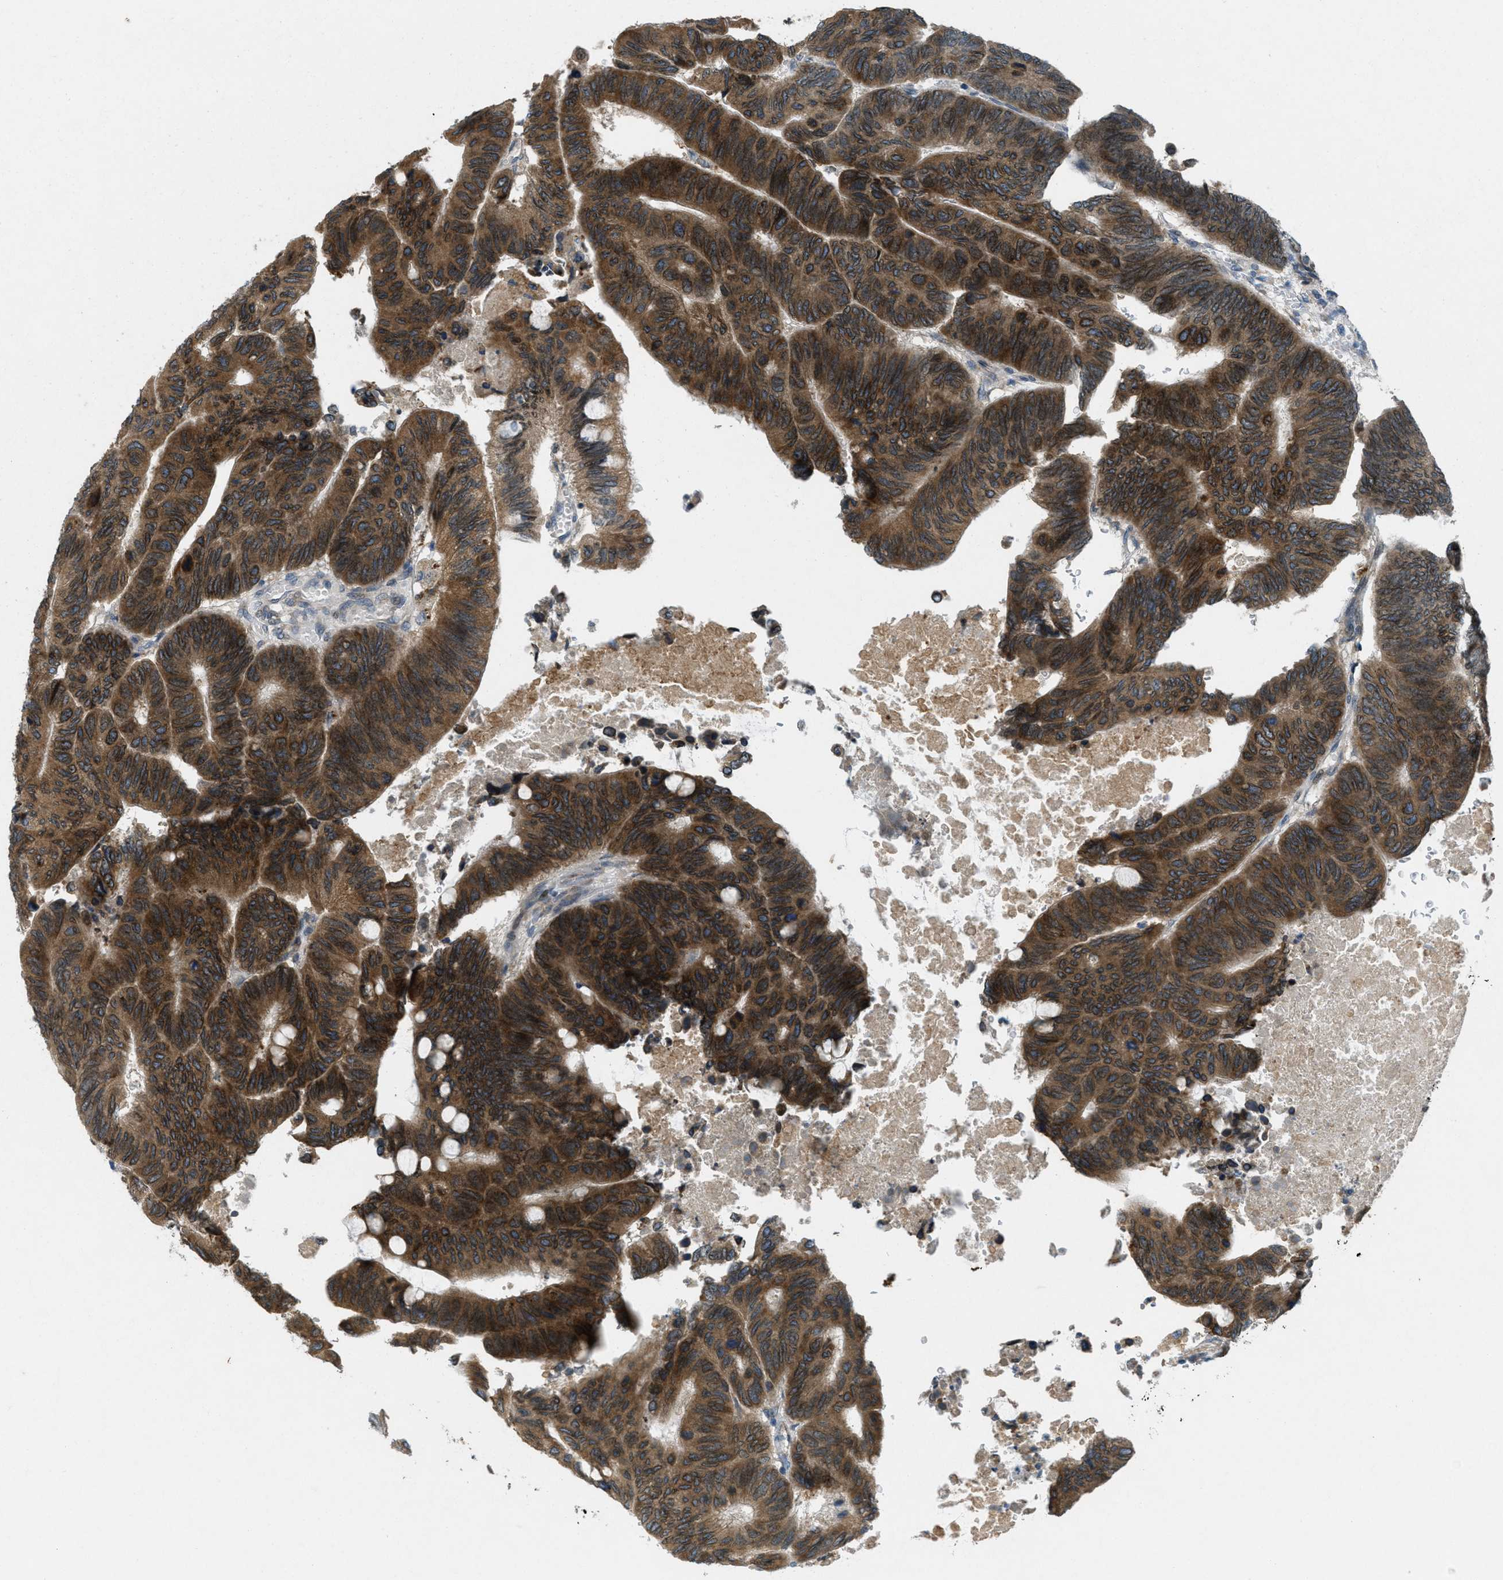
{"staining": {"intensity": "strong", "quantity": ">75%", "location": "cytoplasmic/membranous"}, "tissue": "colorectal cancer", "cell_type": "Tumor cells", "image_type": "cancer", "snomed": [{"axis": "morphology", "description": "Normal tissue, NOS"}, {"axis": "morphology", "description": "Adenocarcinoma, NOS"}, {"axis": "topography", "description": "Rectum"}, {"axis": "topography", "description": "Peripheral nerve tissue"}], "caption": "IHC staining of colorectal cancer (adenocarcinoma), which shows high levels of strong cytoplasmic/membranous expression in approximately >75% of tumor cells indicating strong cytoplasmic/membranous protein positivity. The staining was performed using DAB (3,3'-diaminobenzidine) (brown) for protein detection and nuclei were counterstained in hematoxylin (blue).", "gene": "SIGMAR1", "patient": {"sex": "male", "age": 92}}